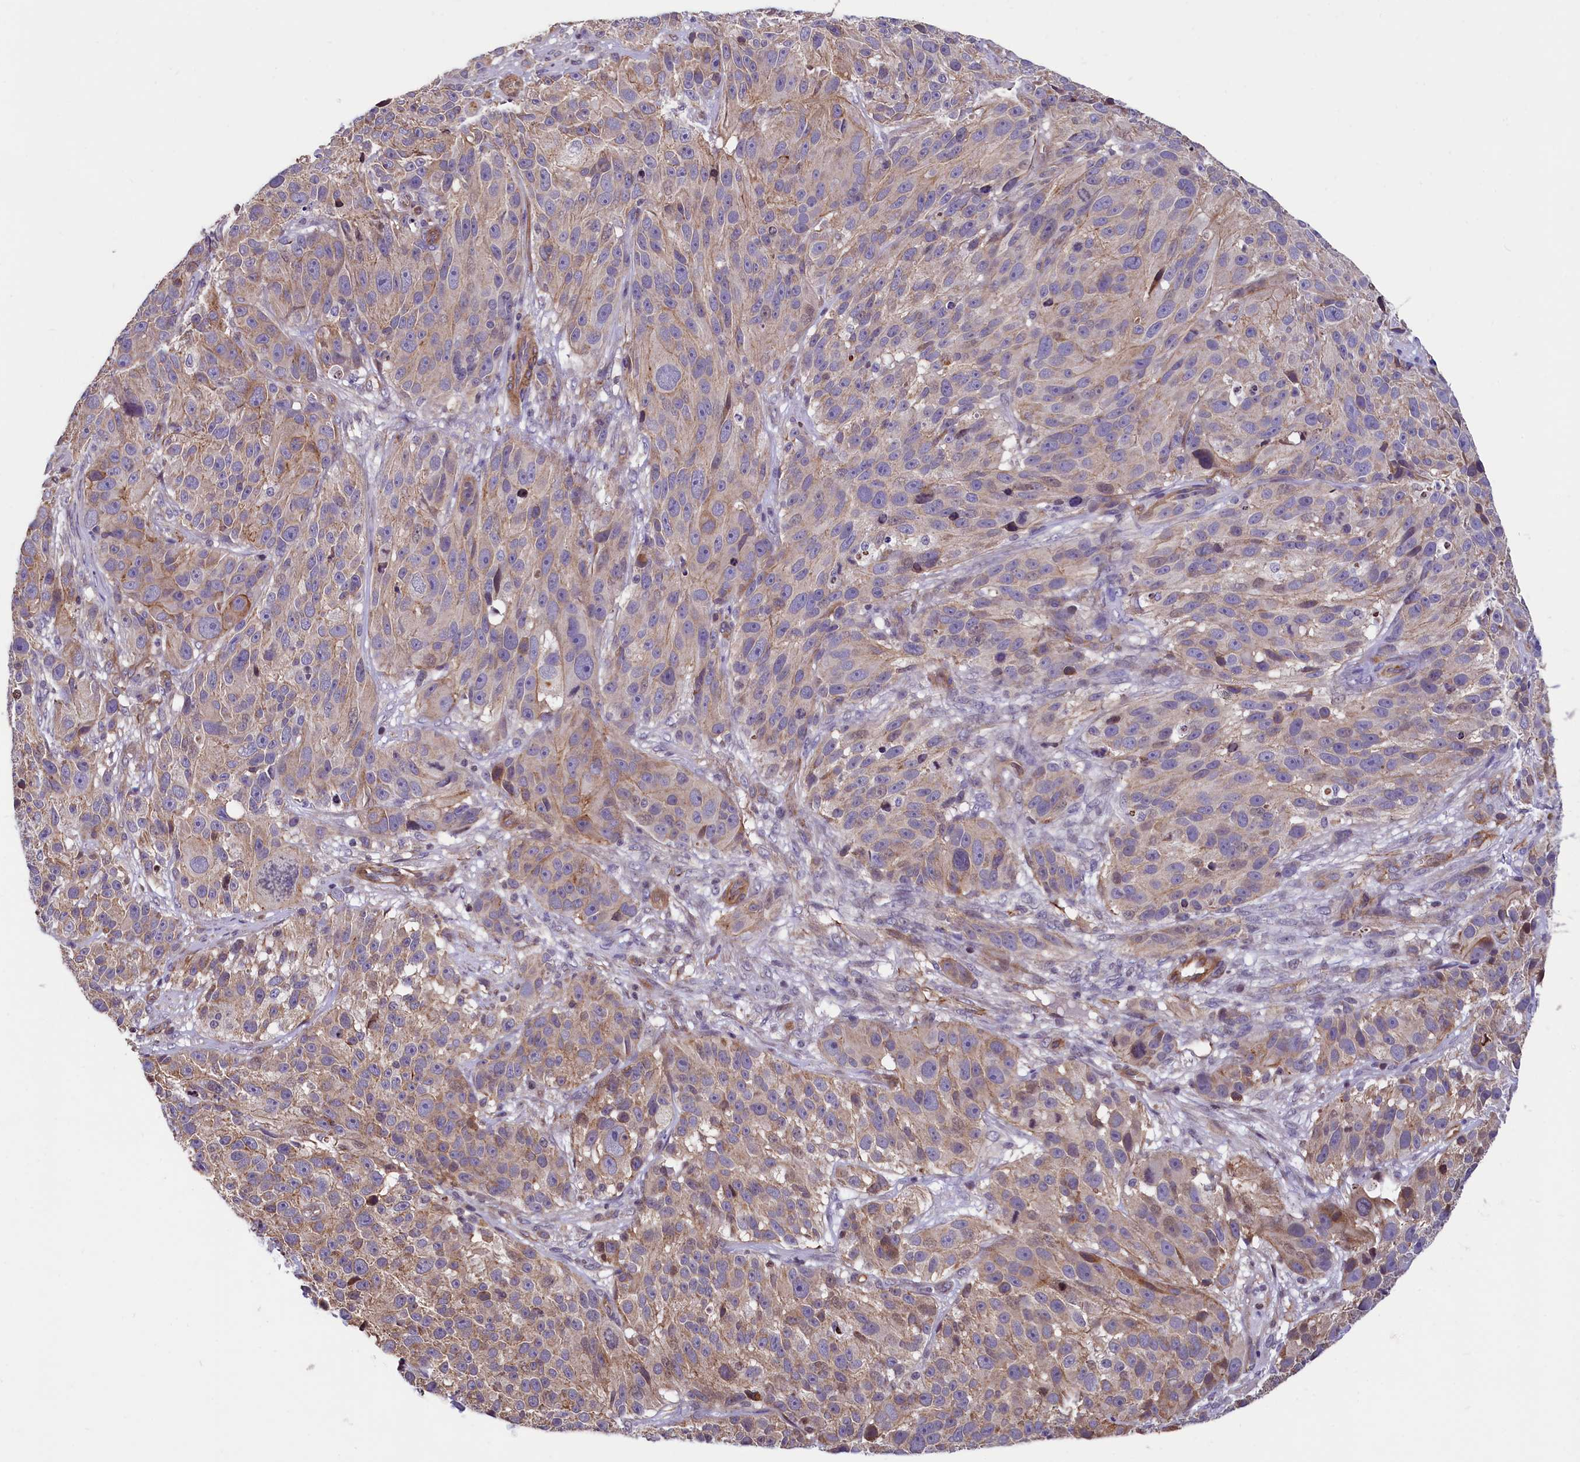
{"staining": {"intensity": "weak", "quantity": "25%-75%", "location": "cytoplasmic/membranous"}, "tissue": "melanoma", "cell_type": "Tumor cells", "image_type": "cancer", "snomed": [{"axis": "morphology", "description": "Malignant melanoma, NOS"}, {"axis": "topography", "description": "Skin"}], "caption": "Human melanoma stained with a brown dye reveals weak cytoplasmic/membranous positive positivity in about 25%-75% of tumor cells.", "gene": "ZNF2", "patient": {"sex": "male", "age": 84}}